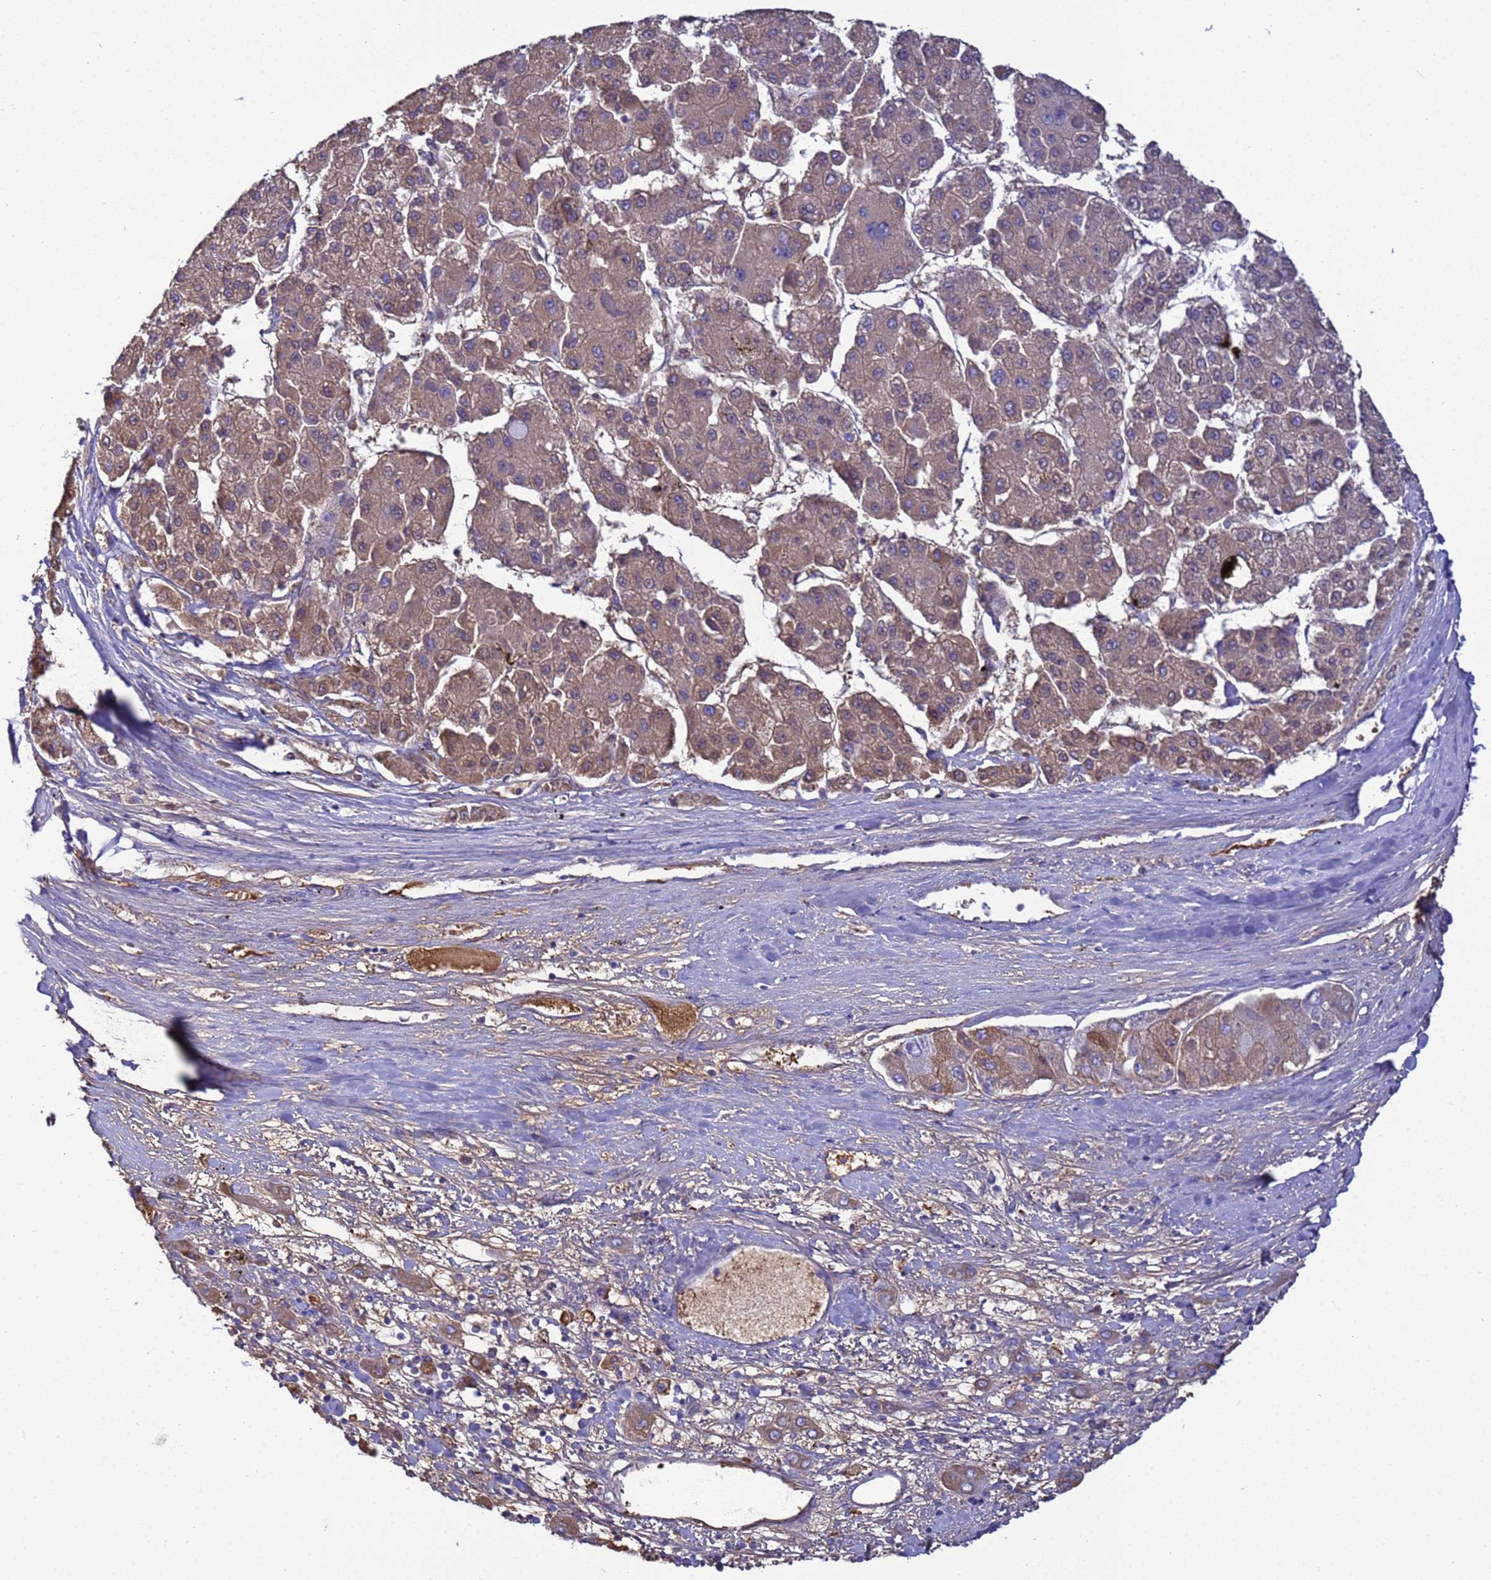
{"staining": {"intensity": "moderate", "quantity": ">75%", "location": "cytoplasmic/membranous"}, "tissue": "liver cancer", "cell_type": "Tumor cells", "image_type": "cancer", "snomed": [{"axis": "morphology", "description": "Carcinoma, Hepatocellular, NOS"}, {"axis": "topography", "description": "Liver"}], "caption": "Tumor cells show moderate cytoplasmic/membranous positivity in approximately >75% of cells in liver hepatocellular carcinoma. (Brightfield microscopy of DAB IHC at high magnification).", "gene": "H1-7", "patient": {"sex": "female", "age": 73}}